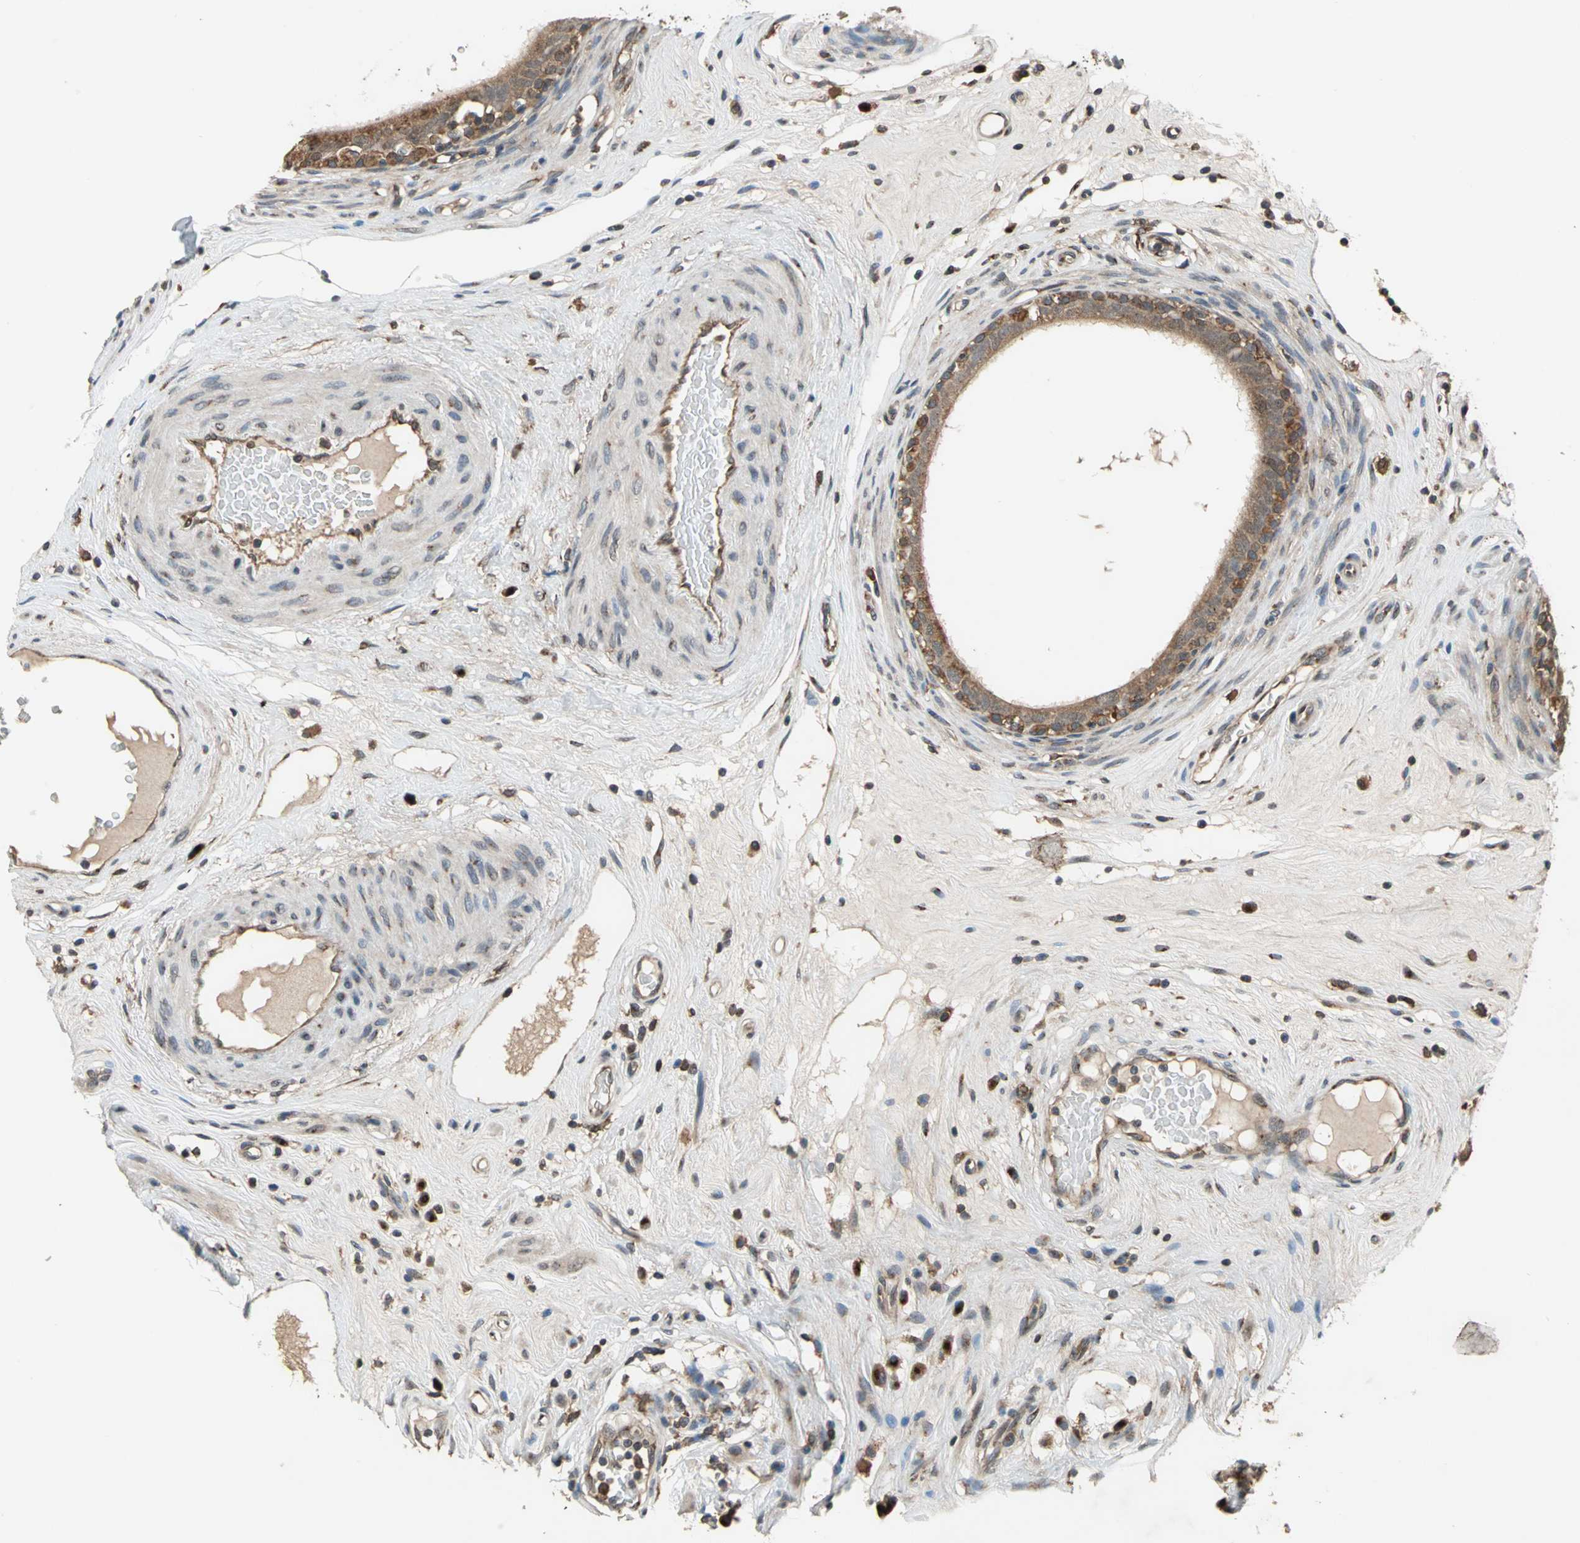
{"staining": {"intensity": "moderate", "quantity": ">75%", "location": "cytoplasmic/membranous,nuclear"}, "tissue": "epididymis", "cell_type": "Glandular cells", "image_type": "normal", "snomed": [{"axis": "morphology", "description": "Normal tissue, NOS"}, {"axis": "morphology", "description": "Inflammation, NOS"}, {"axis": "topography", "description": "Epididymis"}], "caption": "Immunohistochemistry (DAB) staining of unremarkable epididymis shows moderate cytoplasmic/membranous,nuclear protein expression in about >75% of glandular cells. The staining was performed using DAB to visualize the protein expression in brown, while the nuclei were stained in blue with hematoxylin (Magnification: 20x).", "gene": "NFKBIE", "patient": {"sex": "male", "age": 84}}